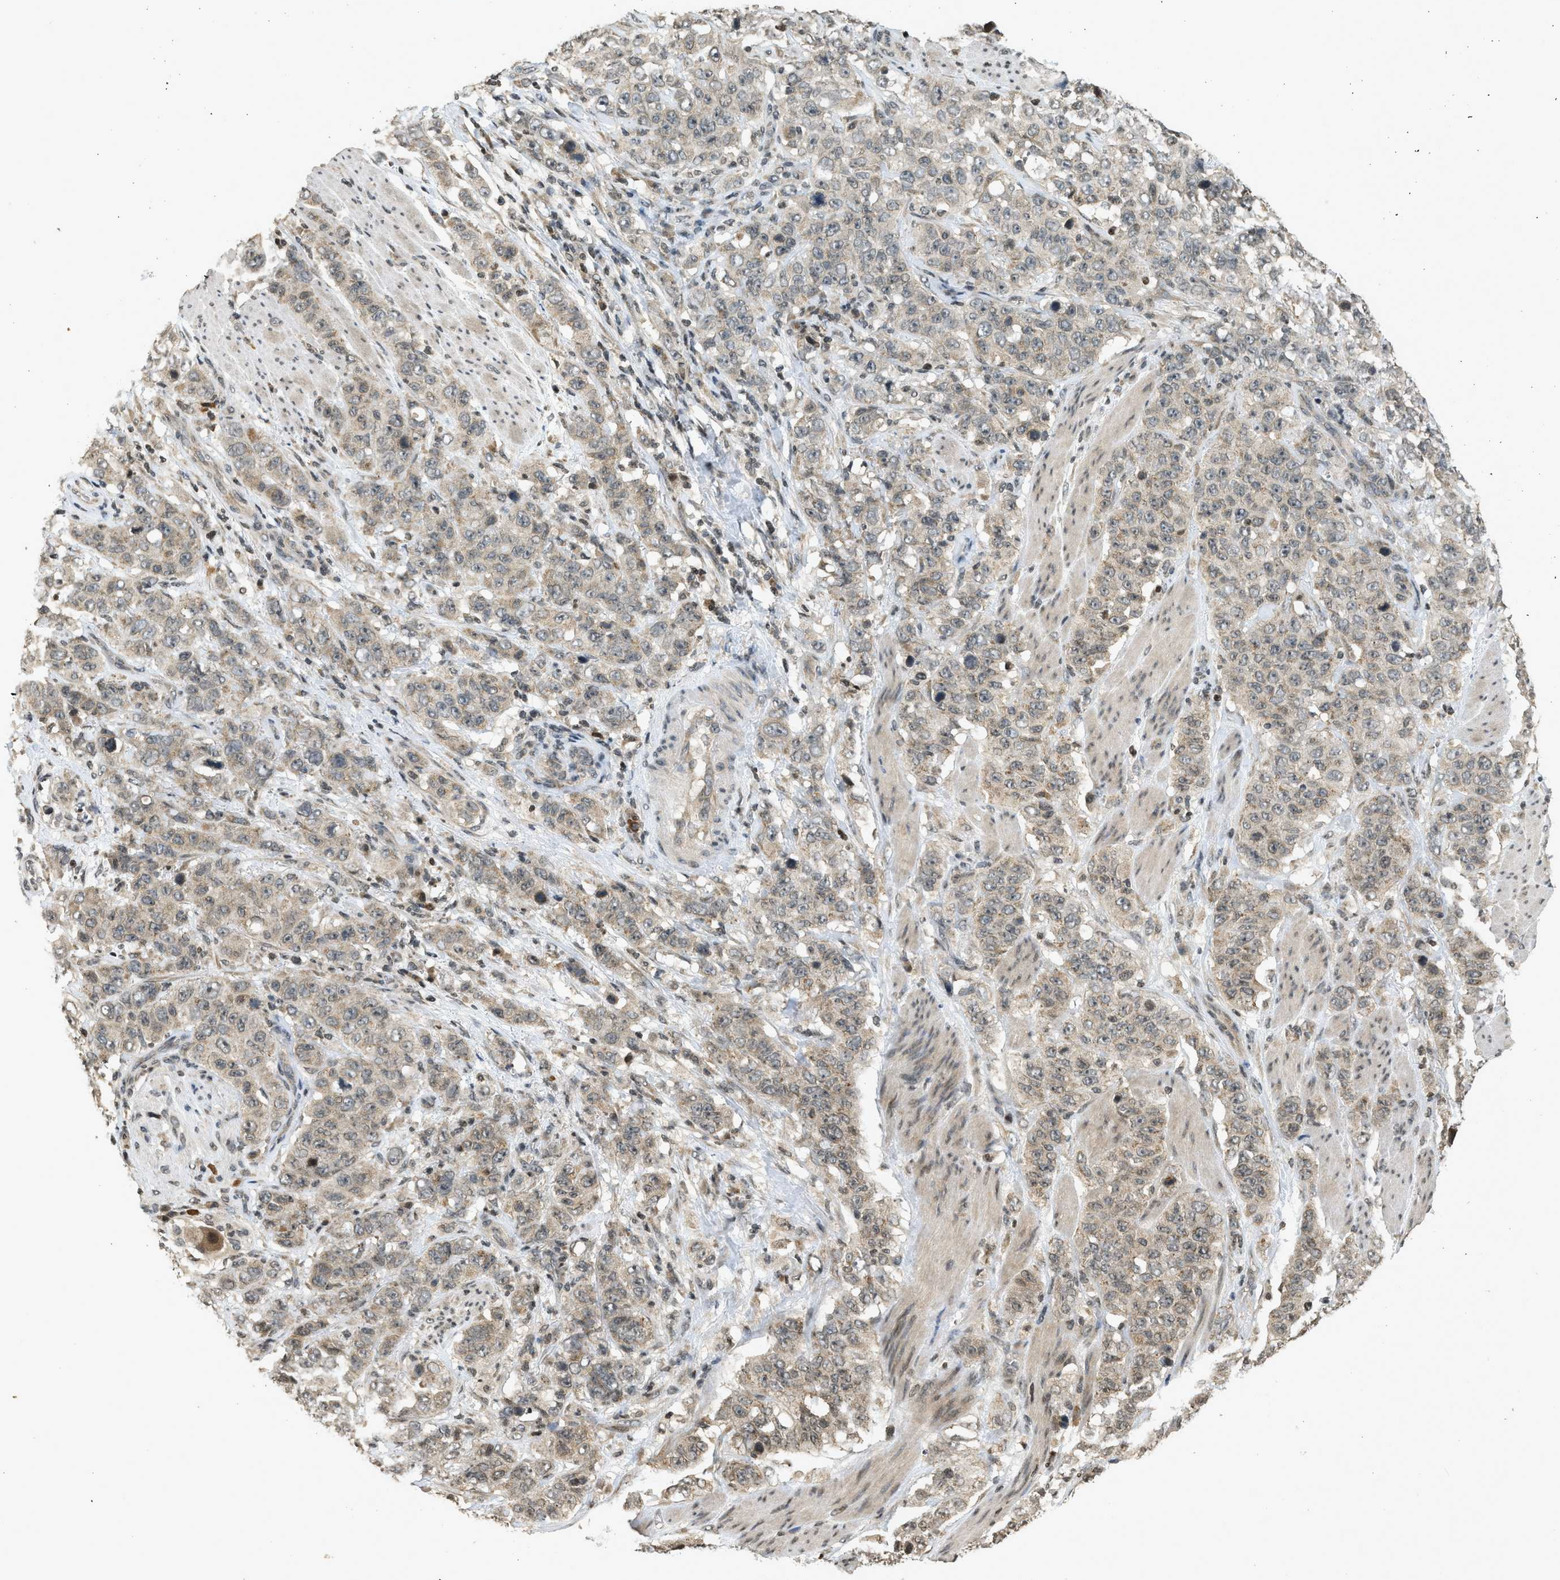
{"staining": {"intensity": "weak", "quantity": "25%-75%", "location": "cytoplasmic/membranous"}, "tissue": "stomach cancer", "cell_type": "Tumor cells", "image_type": "cancer", "snomed": [{"axis": "morphology", "description": "Adenocarcinoma, NOS"}, {"axis": "topography", "description": "Stomach"}], "caption": "High-power microscopy captured an immunohistochemistry image of stomach cancer, revealing weak cytoplasmic/membranous staining in about 25%-75% of tumor cells.", "gene": "SIAH1", "patient": {"sex": "male", "age": 48}}